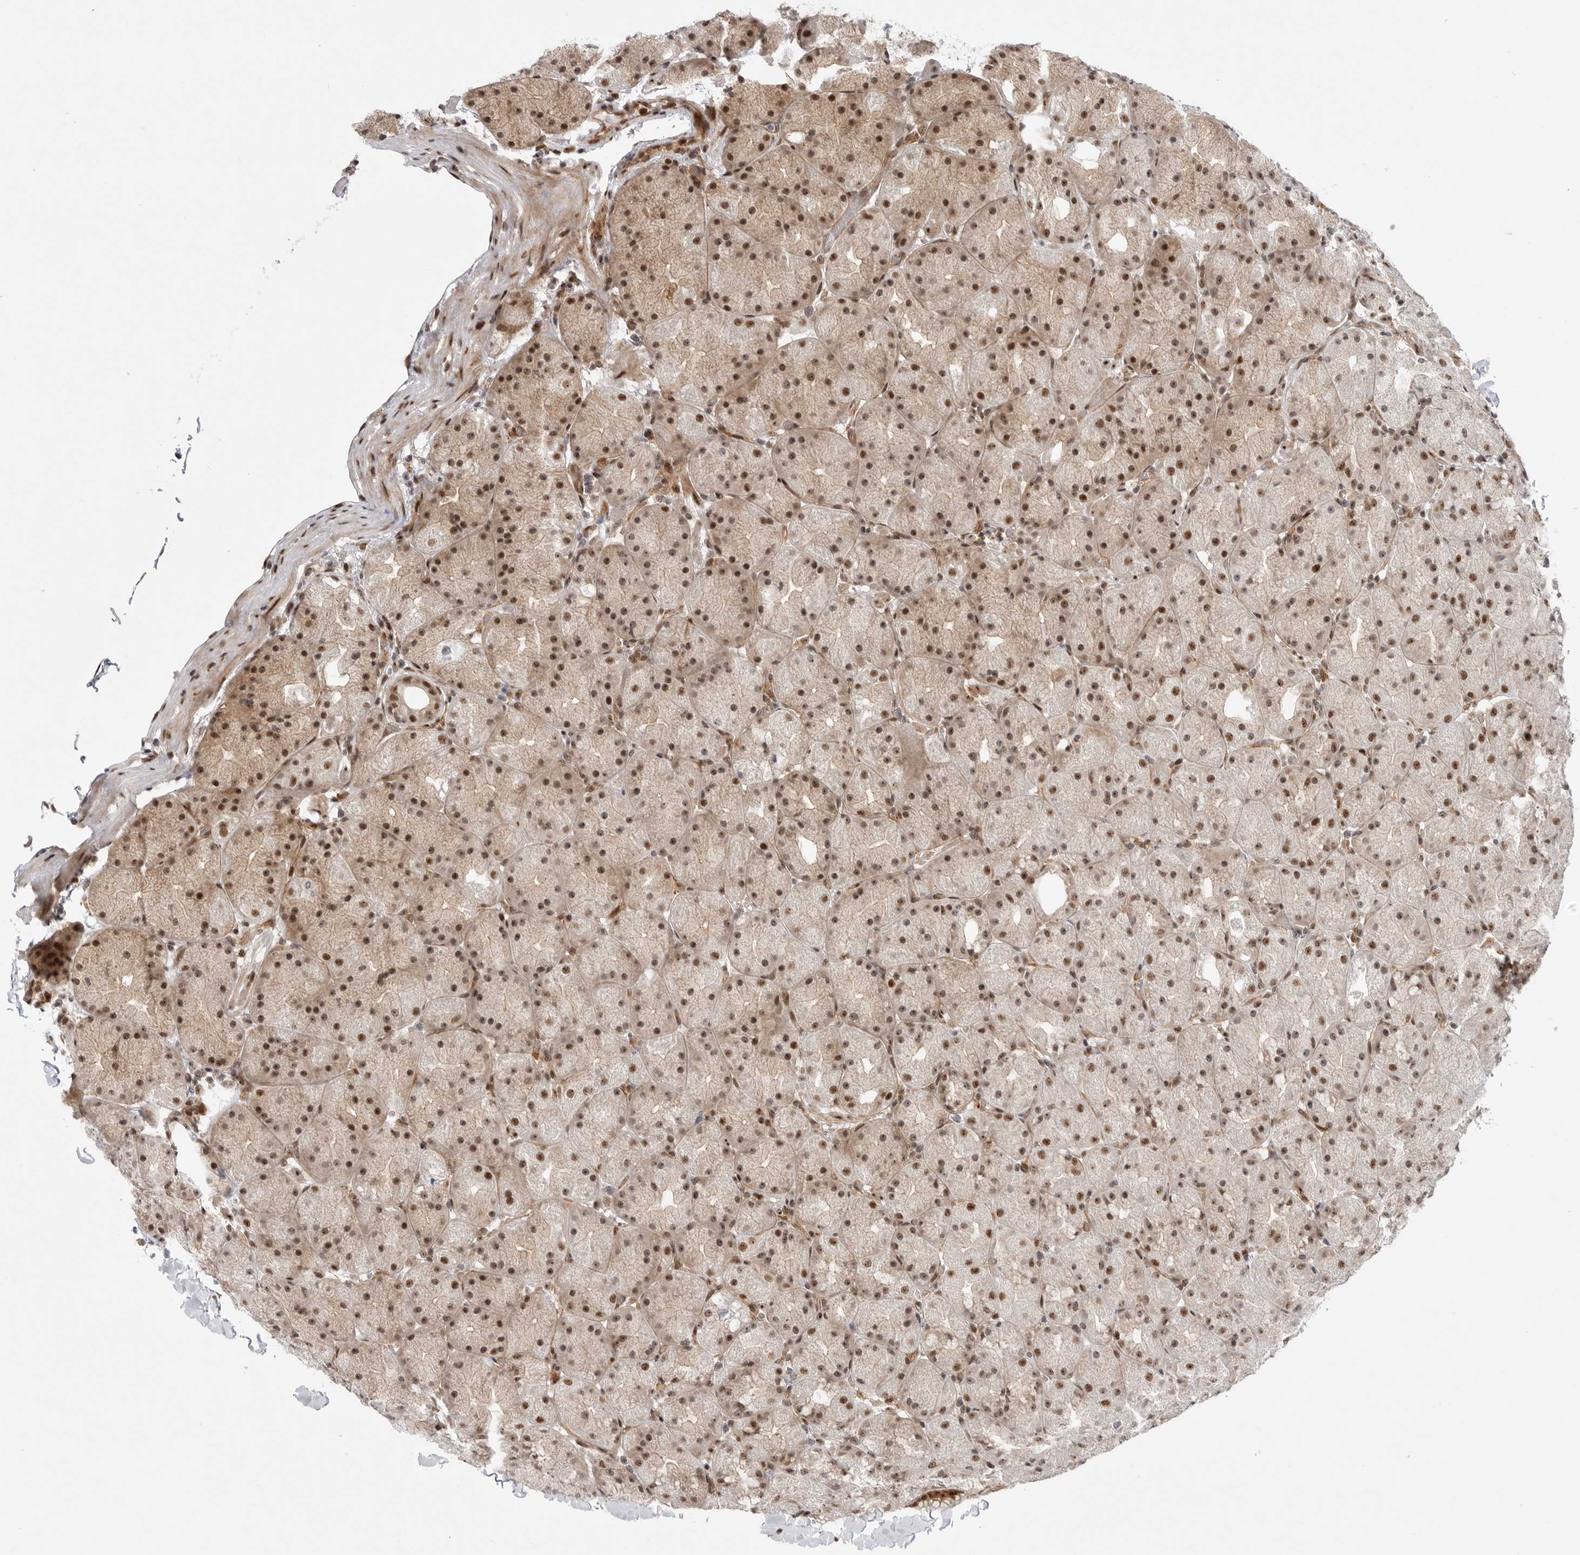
{"staining": {"intensity": "strong", "quantity": ">75%", "location": "cytoplasmic/membranous,nuclear"}, "tissue": "stomach", "cell_type": "Glandular cells", "image_type": "normal", "snomed": [{"axis": "morphology", "description": "Normal tissue, NOS"}, {"axis": "topography", "description": "Stomach, upper"}, {"axis": "topography", "description": "Stomach"}], "caption": "DAB immunohistochemical staining of unremarkable human stomach reveals strong cytoplasmic/membranous,nuclear protein positivity in about >75% of glandular cells.", "gene": "GPATCH2", "patient": {"sex": "male", "age": 48}}